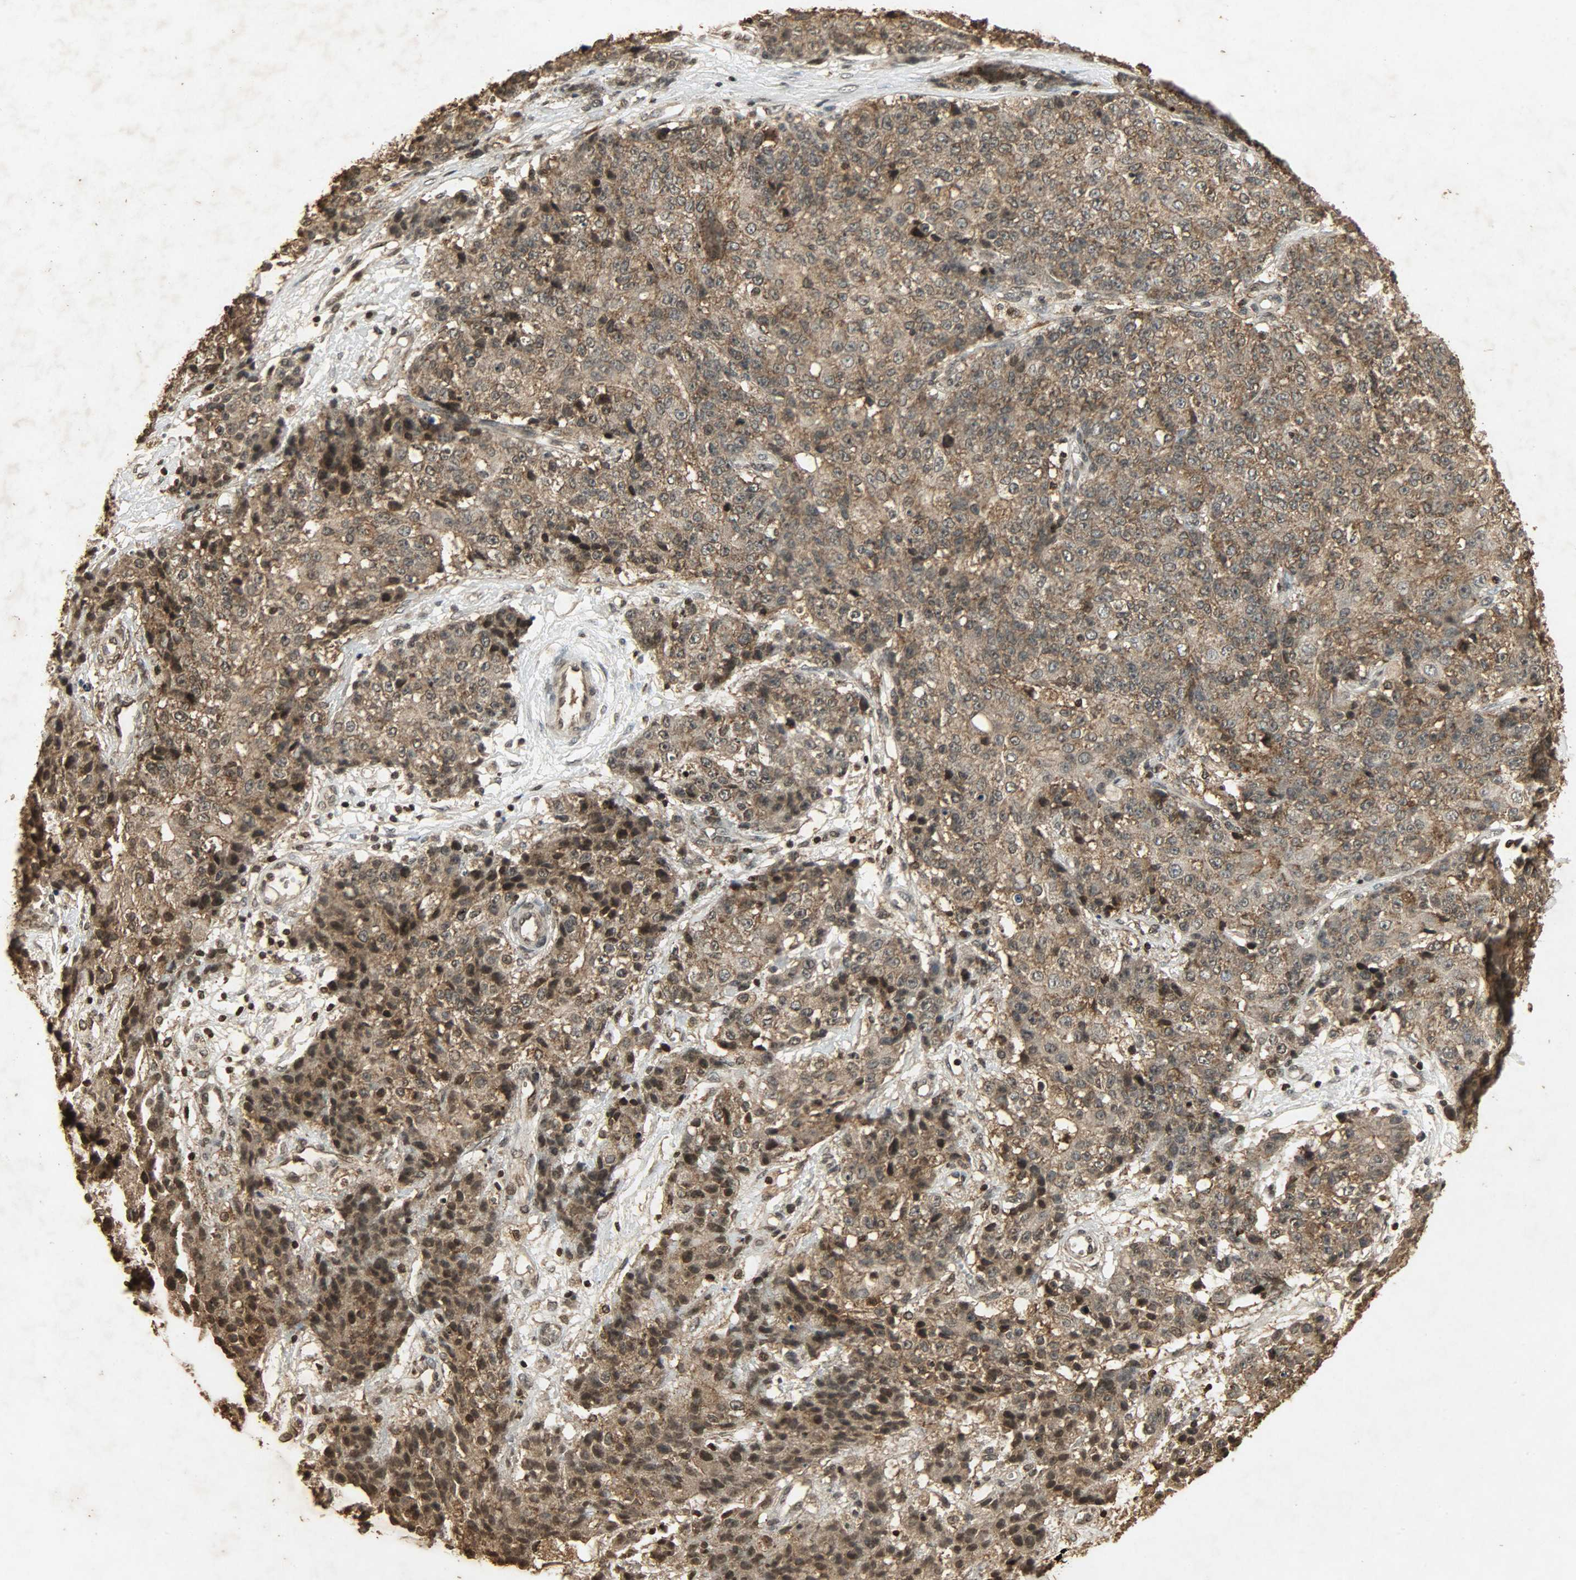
{"staining": {"intensity": "moderate", "quantity": ">75%", "location": "cytoplasmic/membranous,nuclear"}, "tissue": "ovarian cancer", "cell_type": "Tumor cells", "image_type": "cancer", "snomed": [{"axis": "morphology", "description": "Carcinoma, endometroid"}, {"axis": "topography", "description": "Ovary"}], "caption": "IHC of human endometroid carcinoma (ovarian) demonstrates medium levels of moderate cytoplasmic/membranous and nuclear positivity in about >75% of tumor cells.", "gene": "PPP3R1", "patient": {"sex": "female", "age": 42}}